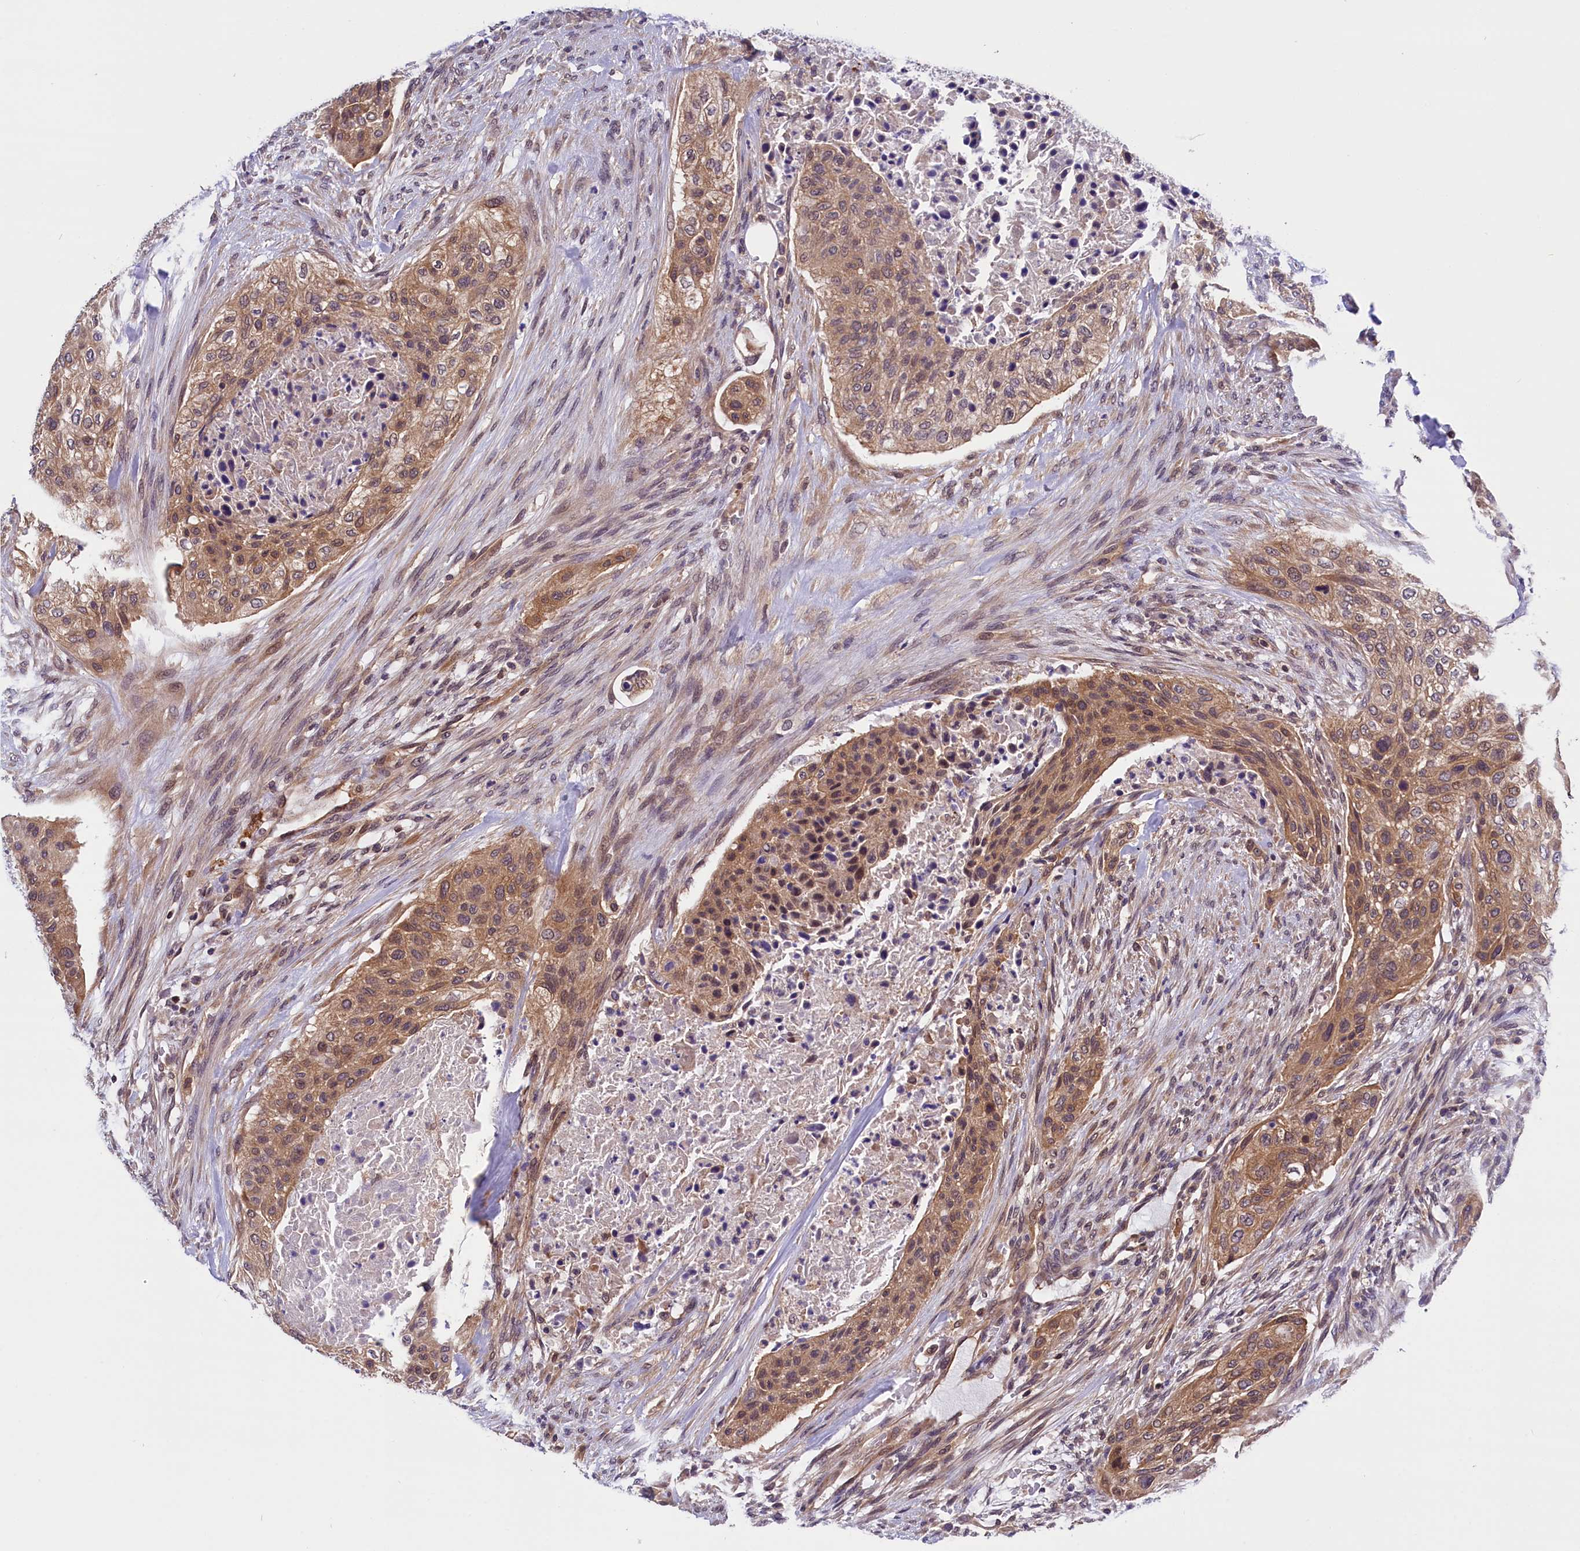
{"staining": {"intensity": "moderate", "quantity": ">75%", "location": "cytoplasmic/membranous,nuclear"}, "tissue": "urothelial cancer", "cell_type": "Tumor cells", "image_type": "cancer", "snomed": [{"axis": "morphology", "description": "Urothelial carcinoma, High grade"}, {"axis": "topography", "description": "Urinary bladder"}], "caption": "High-magnification brightfield microscopy of high-grade urothelial carcinoma stained with DAB (3,3'-diaminobenzidine) (brown) and counterstained with hematoxylin (blue). tumor cells exhibit moderate cytoplasmic/membranous and nuclear positivity is appreciated in approximately>75% of cells.", "gene": "TBCB", "patient": {"sex": "male", "age": 35}}